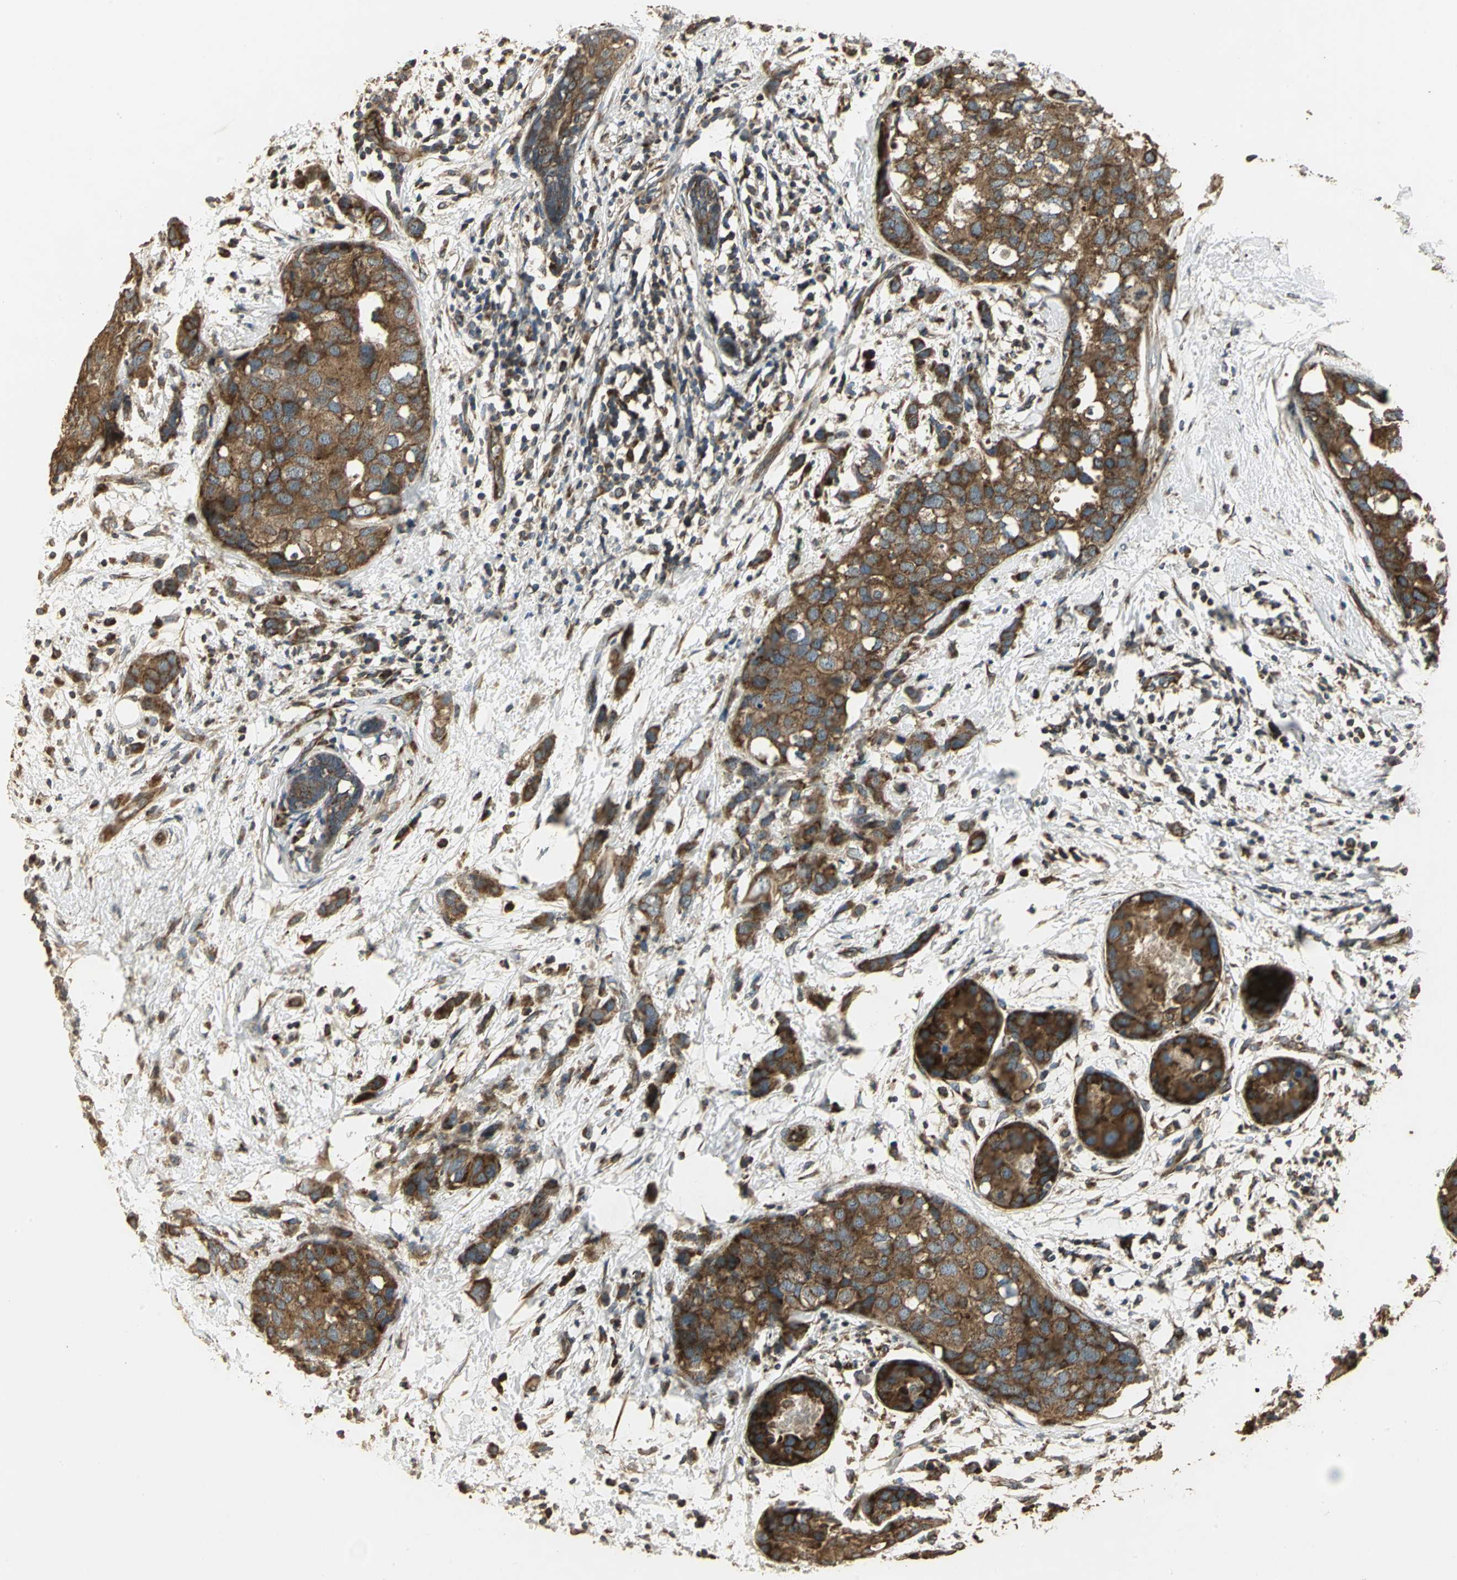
{"staining": {"intensity": "strong", "quantity": ">75%", "location": "cytoplasmic/membranous"}, "tissue": "breast cancer", "cell_type": "Tumor cells", "image_type": "cancer", "snomed": [{"axis": "morphology", "description": "Normal tissue, NOS"}, {"axis": "morphology", "description": "Duct carcinoma"}, {"axis": "topography", "description": "Breast"}], "caption": "Invasive ductal carcinoma (breast) stained with a protein marker demonstrates strong staining in tumor cells.", "gene": "KANK1", "patient": {"sex": "female", "age": 50}}